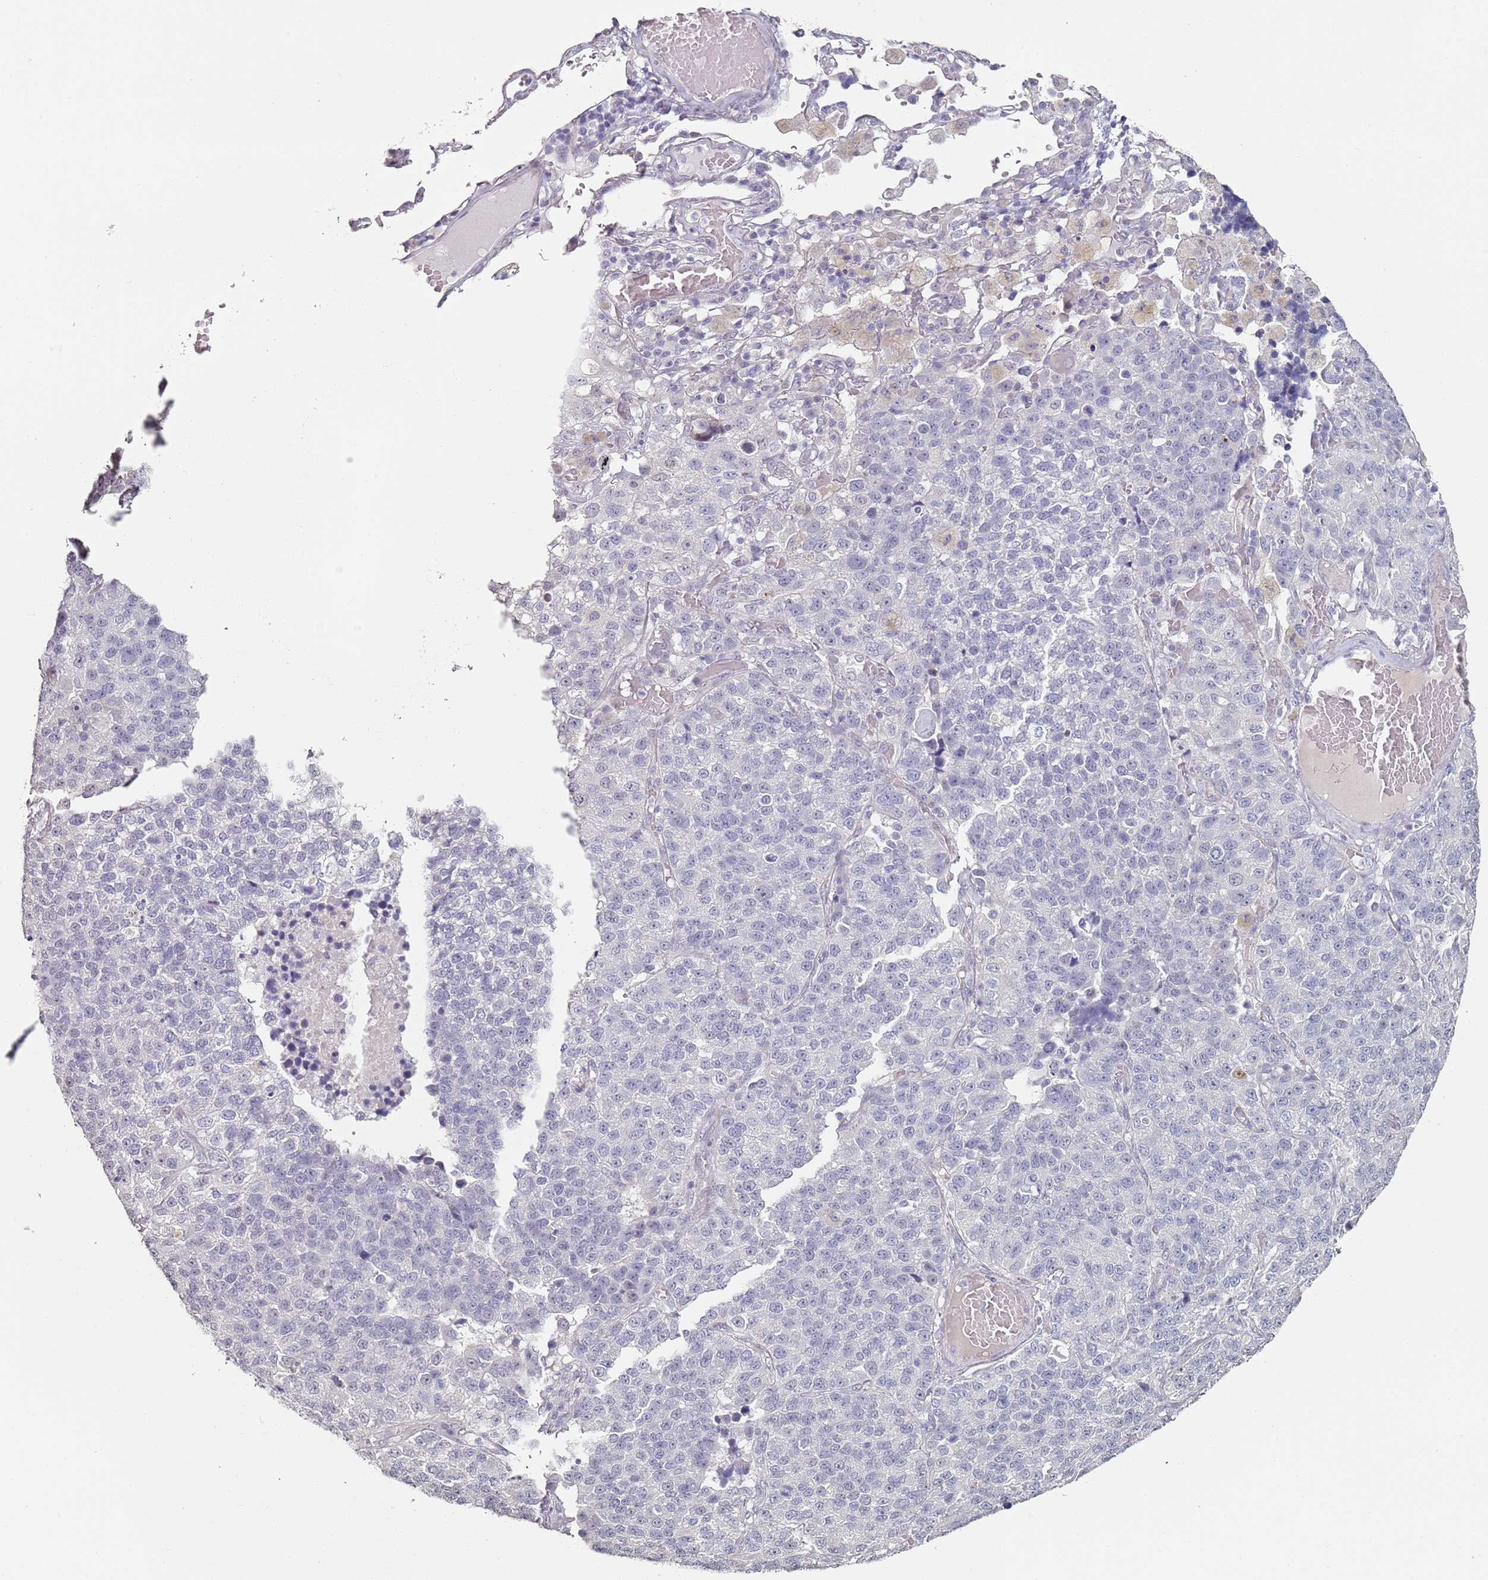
{"staining": {"intensity": "negative", "quantity": "none", "location": "none"}, "tissue": "lung cancer", "cell_type": "Tumor cells", "image_type": "cancer", "snomed": [{"axis": "morphology", "description": "Adenocarcinoma, NOS"}, {"axis": "topography", "description": "Lung"}], "caption": "There is no significant positivity in tumor cells of adenocarcinoma (lung).", "gene": "DNAH11", "patient": {"sex": "male", "age": 49}}